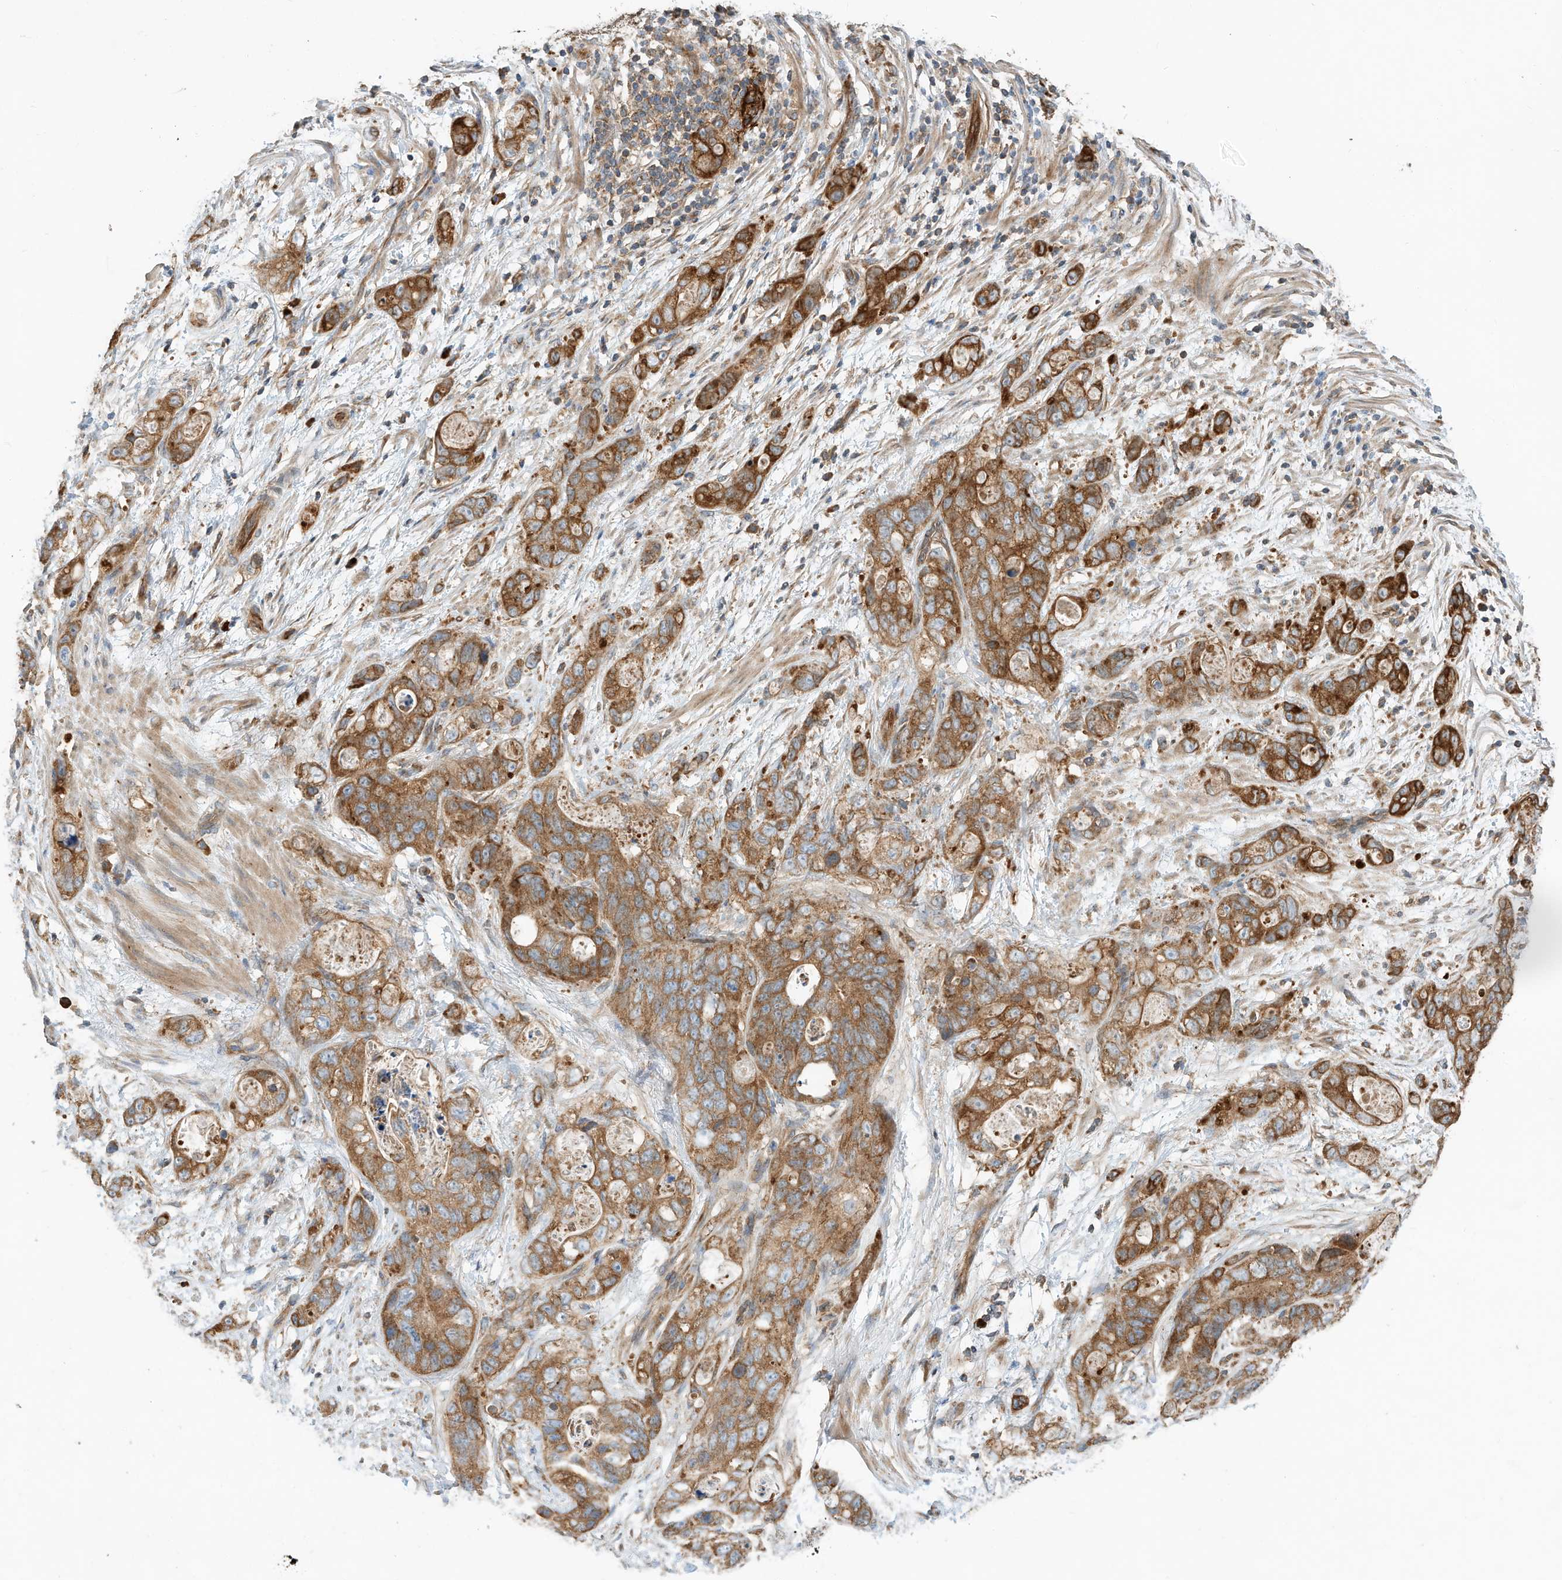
{"staining": {"intensity": "strong", "quantity": ">75%", "location": "cytoplasmic/membranous"}, "tissue": "stomach cancer", "cell_type": "Tumor cells", "image_type": "cancer", "snomed": [{"axis": "morphology", "description": "Normal tissue, NOS"}, {"axis": "morphology", "description": "Adenocarcinoma, NOS"}, {"axis": "topography", "description": "Stomach"}], "caption": "Immunohistochemical staining of stomach adenocarcinoma exhibits high levels of strong cytoplasmic/membranous positivity in about >75% of tumor cells.", "gene": "CPAMD8", "patient": {"sex": "female", "age": 89}}